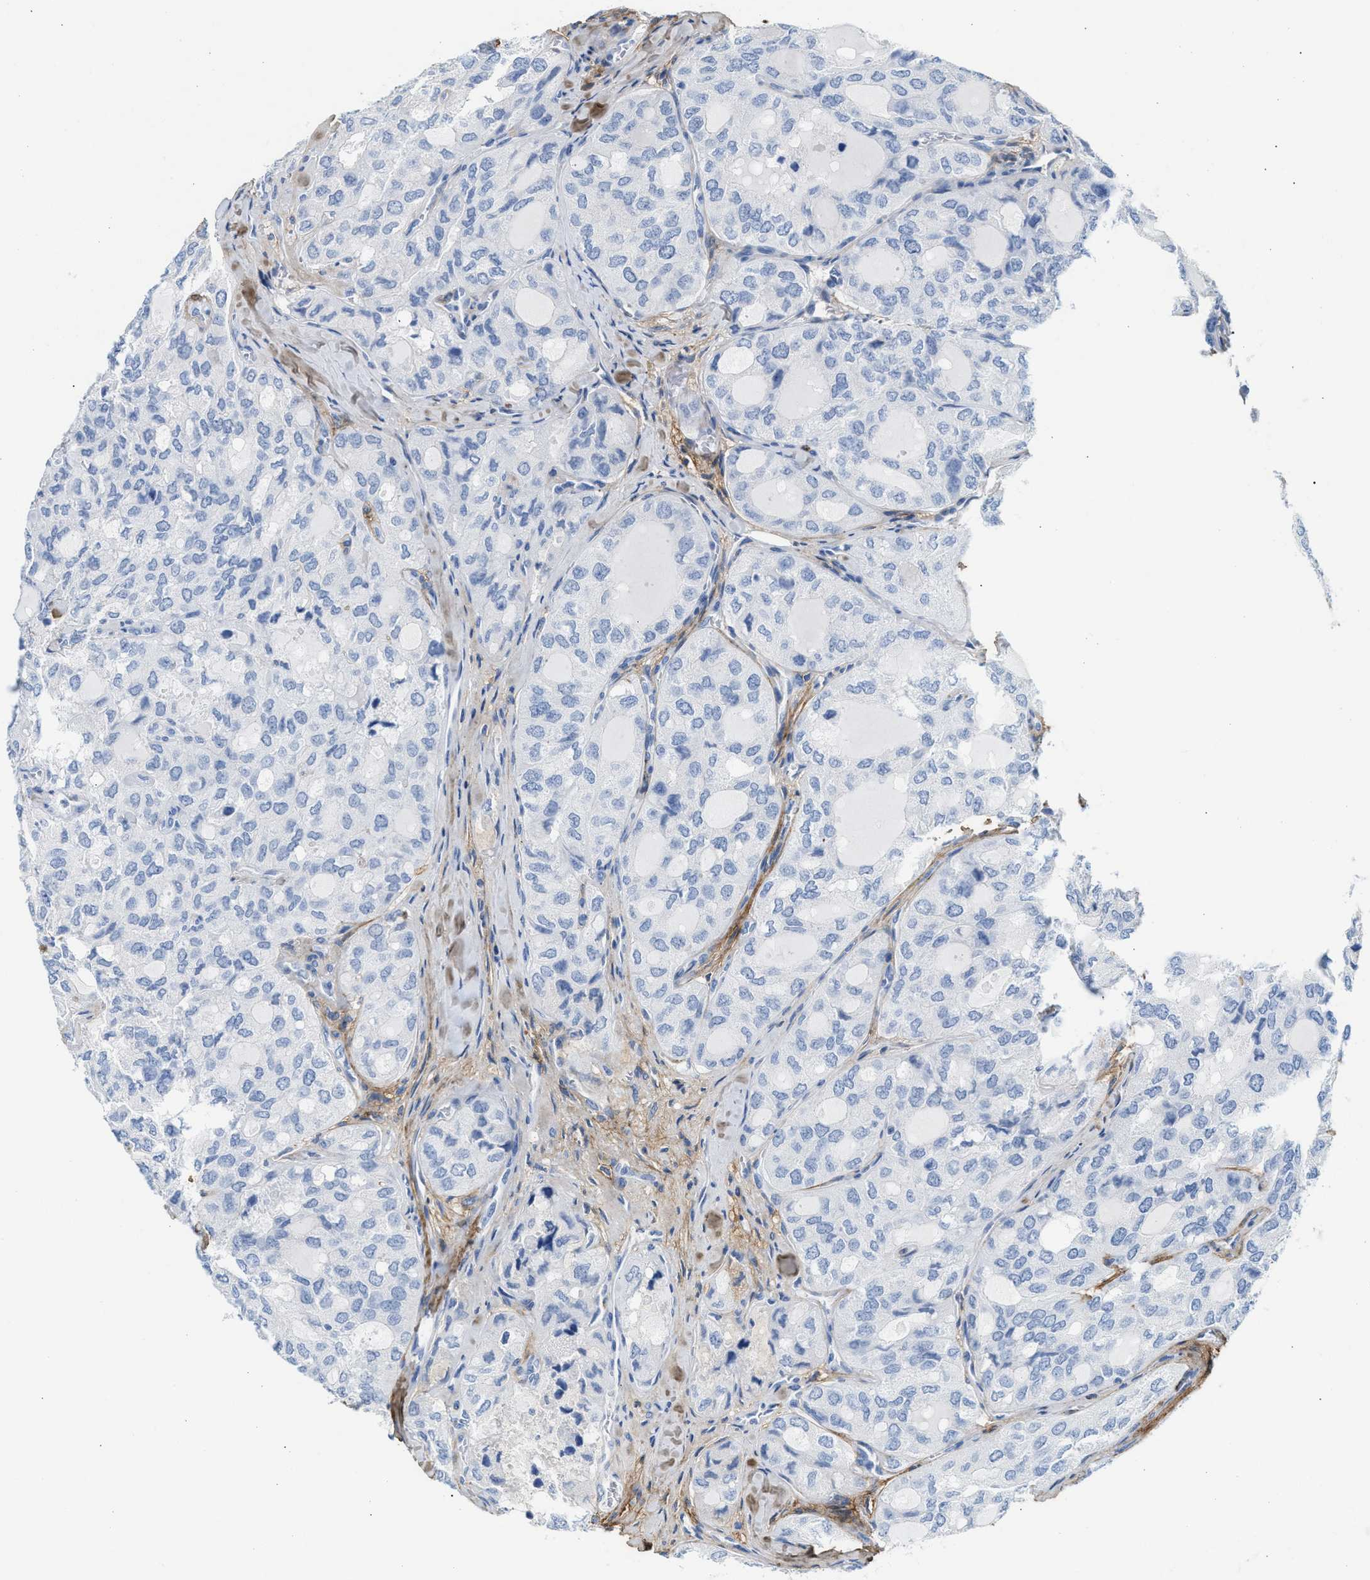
{"staining": {"intensity": "negative", "quantity": "none", "location": "none"}, "tissue": "thyroid cancer", "cell_type": "Tumor cells", "image_type": "cancer", "snomed": [{"axis": "morphology", "description": "Follicular adenoma carcinoma, NOS"}, {"axis": "topography", "description": "Thyroid gland"}], "caption": "There is no significant staining in tumor cells of thyroid follicular adenoma carcinoma. (DAB immunohistochemistry visualized using brightfield microscopy, high magnification).", "gene": "TNR", "patient": {"sex": "male", "age": 75}}